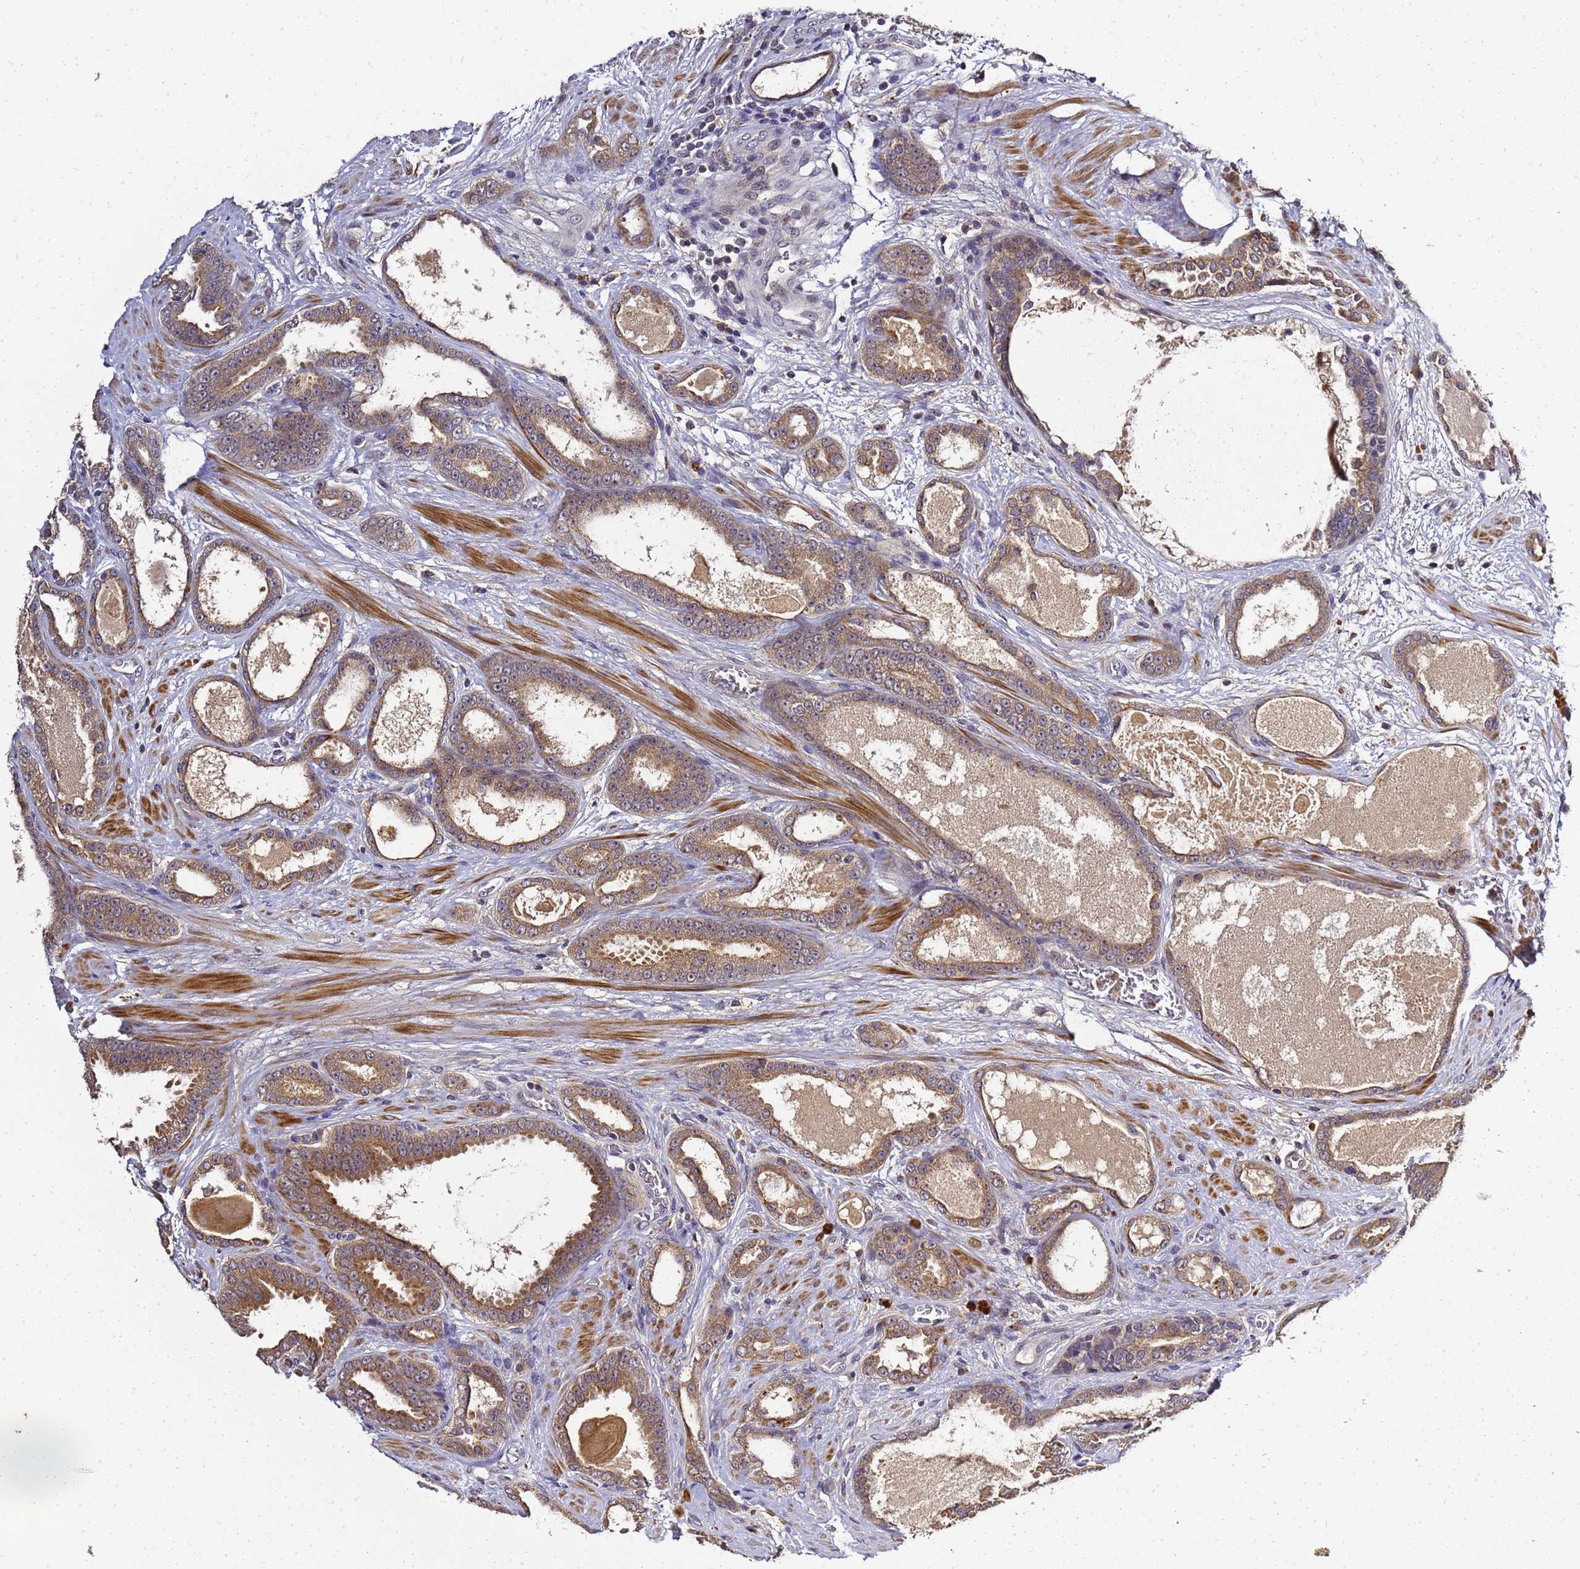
{"staining": {"intensity": "moderate", "quantity": ">75%", "location": "cytoplasmic/membranous"}, "tissue": "prostate cancer", "cell_type": "Tumor cells", "image_type": "cancer", "snomed": [{"axis": "morphology", "description": "Adenocarcinoma, High grade"}, {"axis": "topography", "description": "Prostate"}], "caption": "About >75% of tumor cells in human prostate cancer (adenocarcinoma (high-grade)) reveal moderate cytoplasmic/membranous protein positivity as visualized by brown immunohistochemical staining.", "gene": "LGI4", "patient": {"sex": "male", "age": 60}}